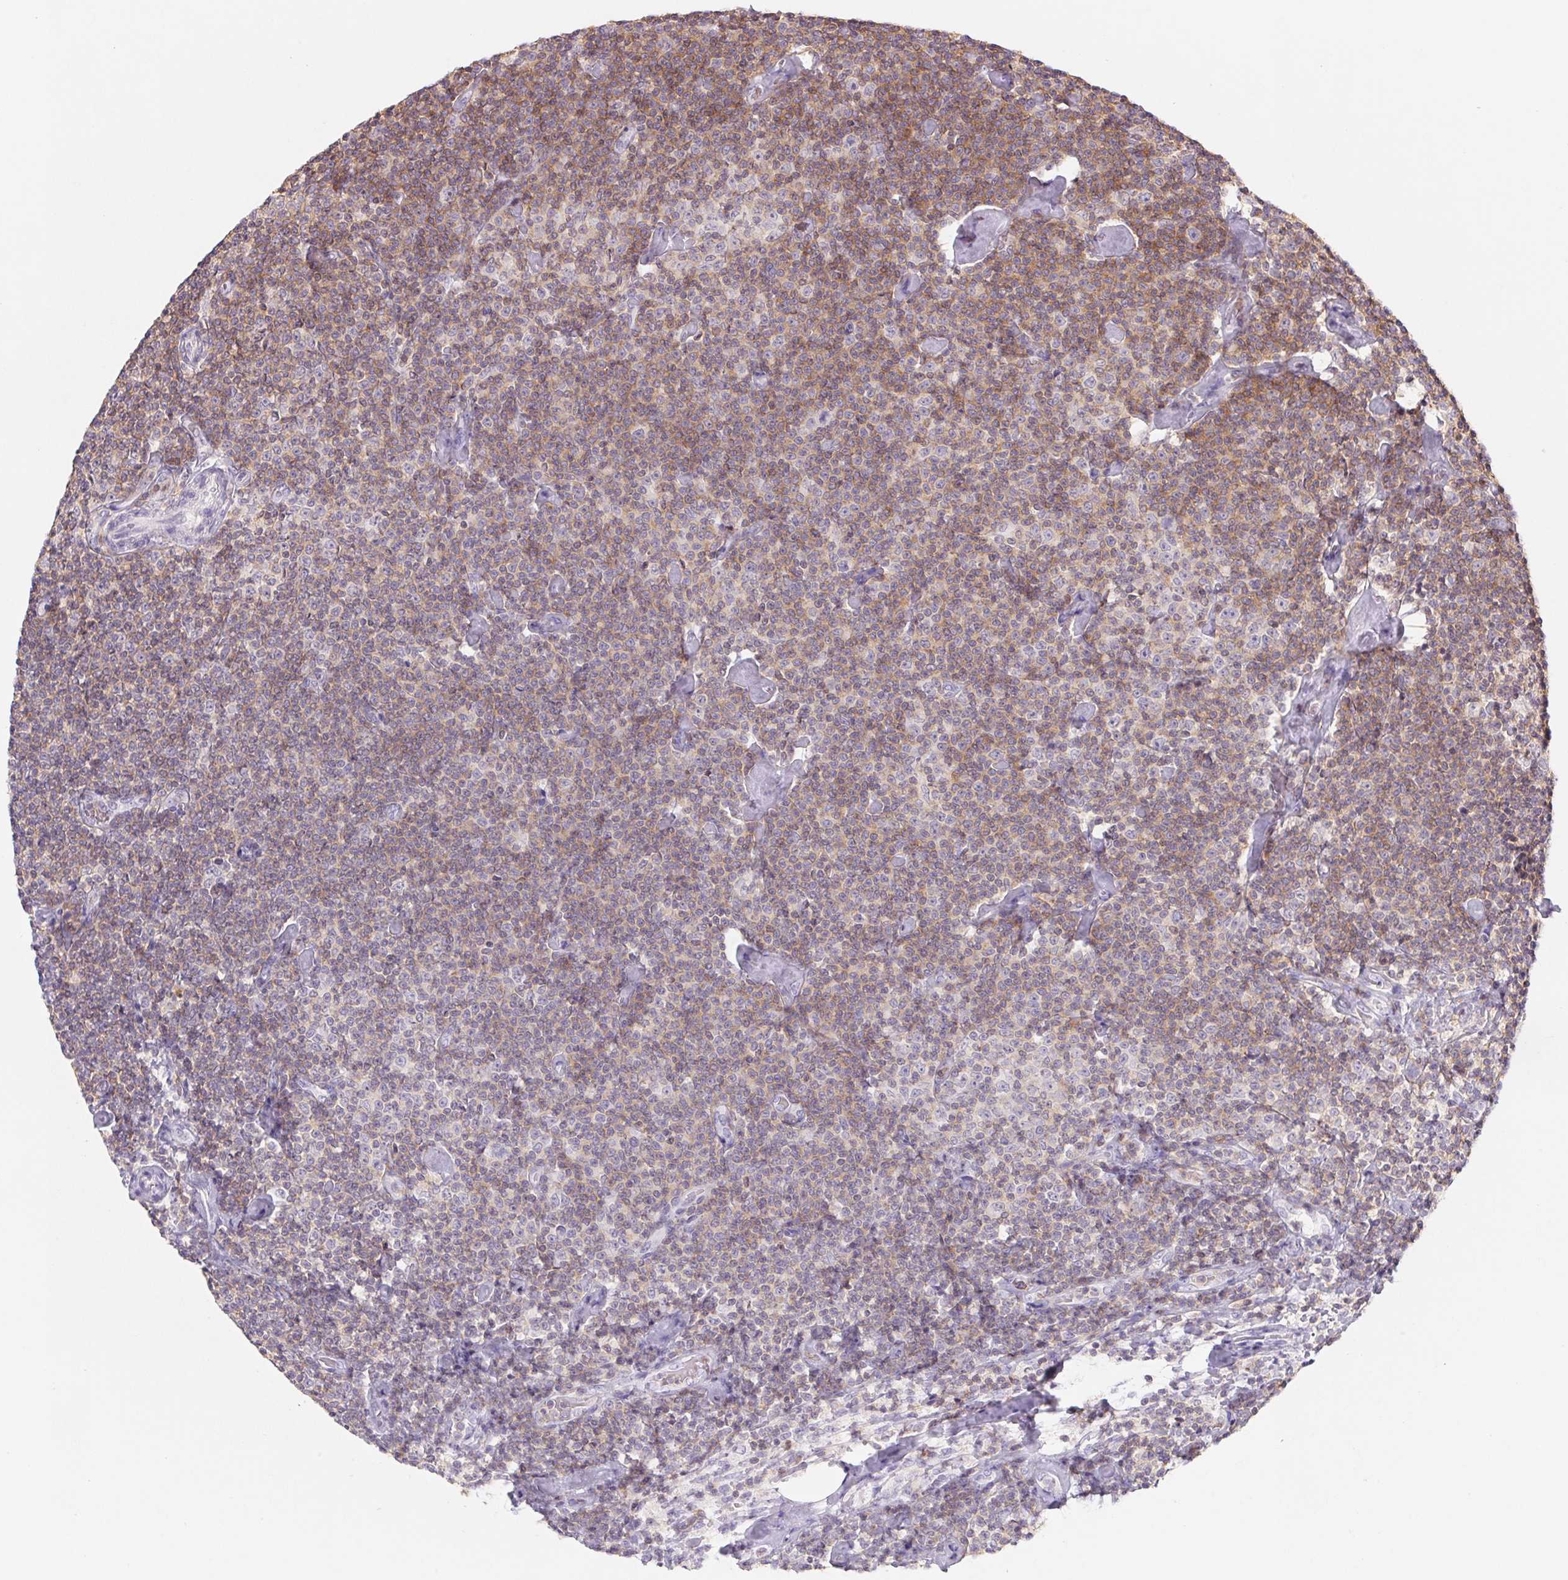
{"staining": {"intensity": "moderate", "quantity": "25%-75%", "location": "cytoplasmic/membranous"}, "tissue": "lymphoma", "cell_type": "Tumor cells", "image_type": "cancer", "snomed": [{"axis": "morphology", "description": "Malignant lymphoma, non-Hodgkin's type, Low grade"}, {"axis": "topography", "description": "Lymph node"}], "caption": "Immunohistochemical staining of malignant lymphoma, non-Hodgkin's type (low-grade) exhibits medium levels of moderate cytoplasmic/membranous protein staining in about 25%-75% of tumor cells.", "gene": "KIF26A", "patient": {"sex": "male", "age": 81}}